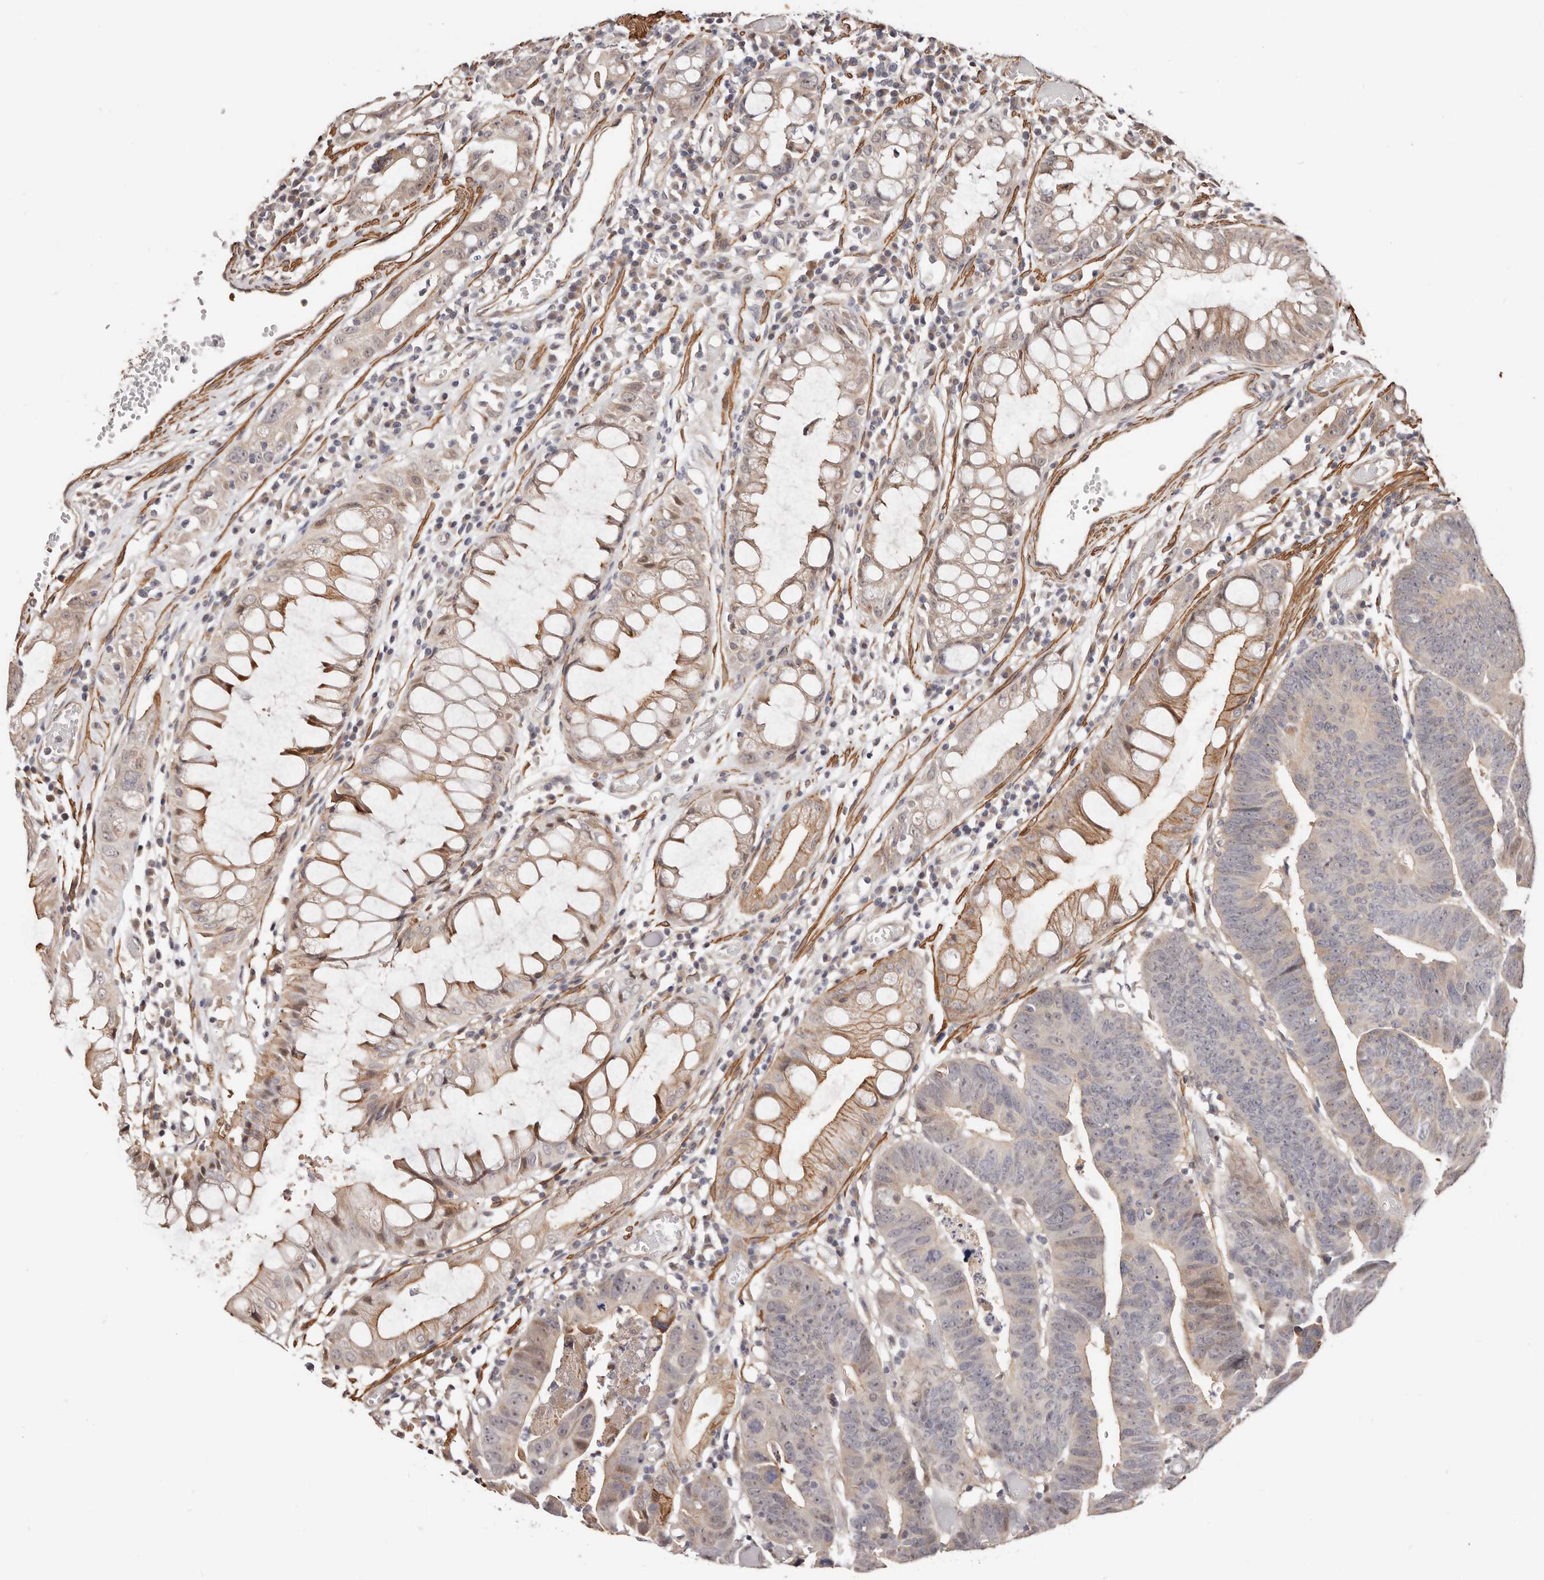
{"staining": {"intensity": "weak", "quantity": "25%-75%", "location": "cytoplasmic/membranous"}, "tissue": "colorectal cancer", "cell_type": "Tumor cells", "image_type": "cancer", "snomed": [{"axis": "morphology", "description": "Adenocarcinoma, NOS"}, {"axis": "topography", "description": "Rectum"}], "caption": "IHC (DAB) staining of human colorectal adenocarcinoma exhibits weak cytoplasmic/membranous protein positivity in about 25%-75% of tumor cells.", "gene": "TRIP13", "patient": {"sex": "female", "age": 65}}